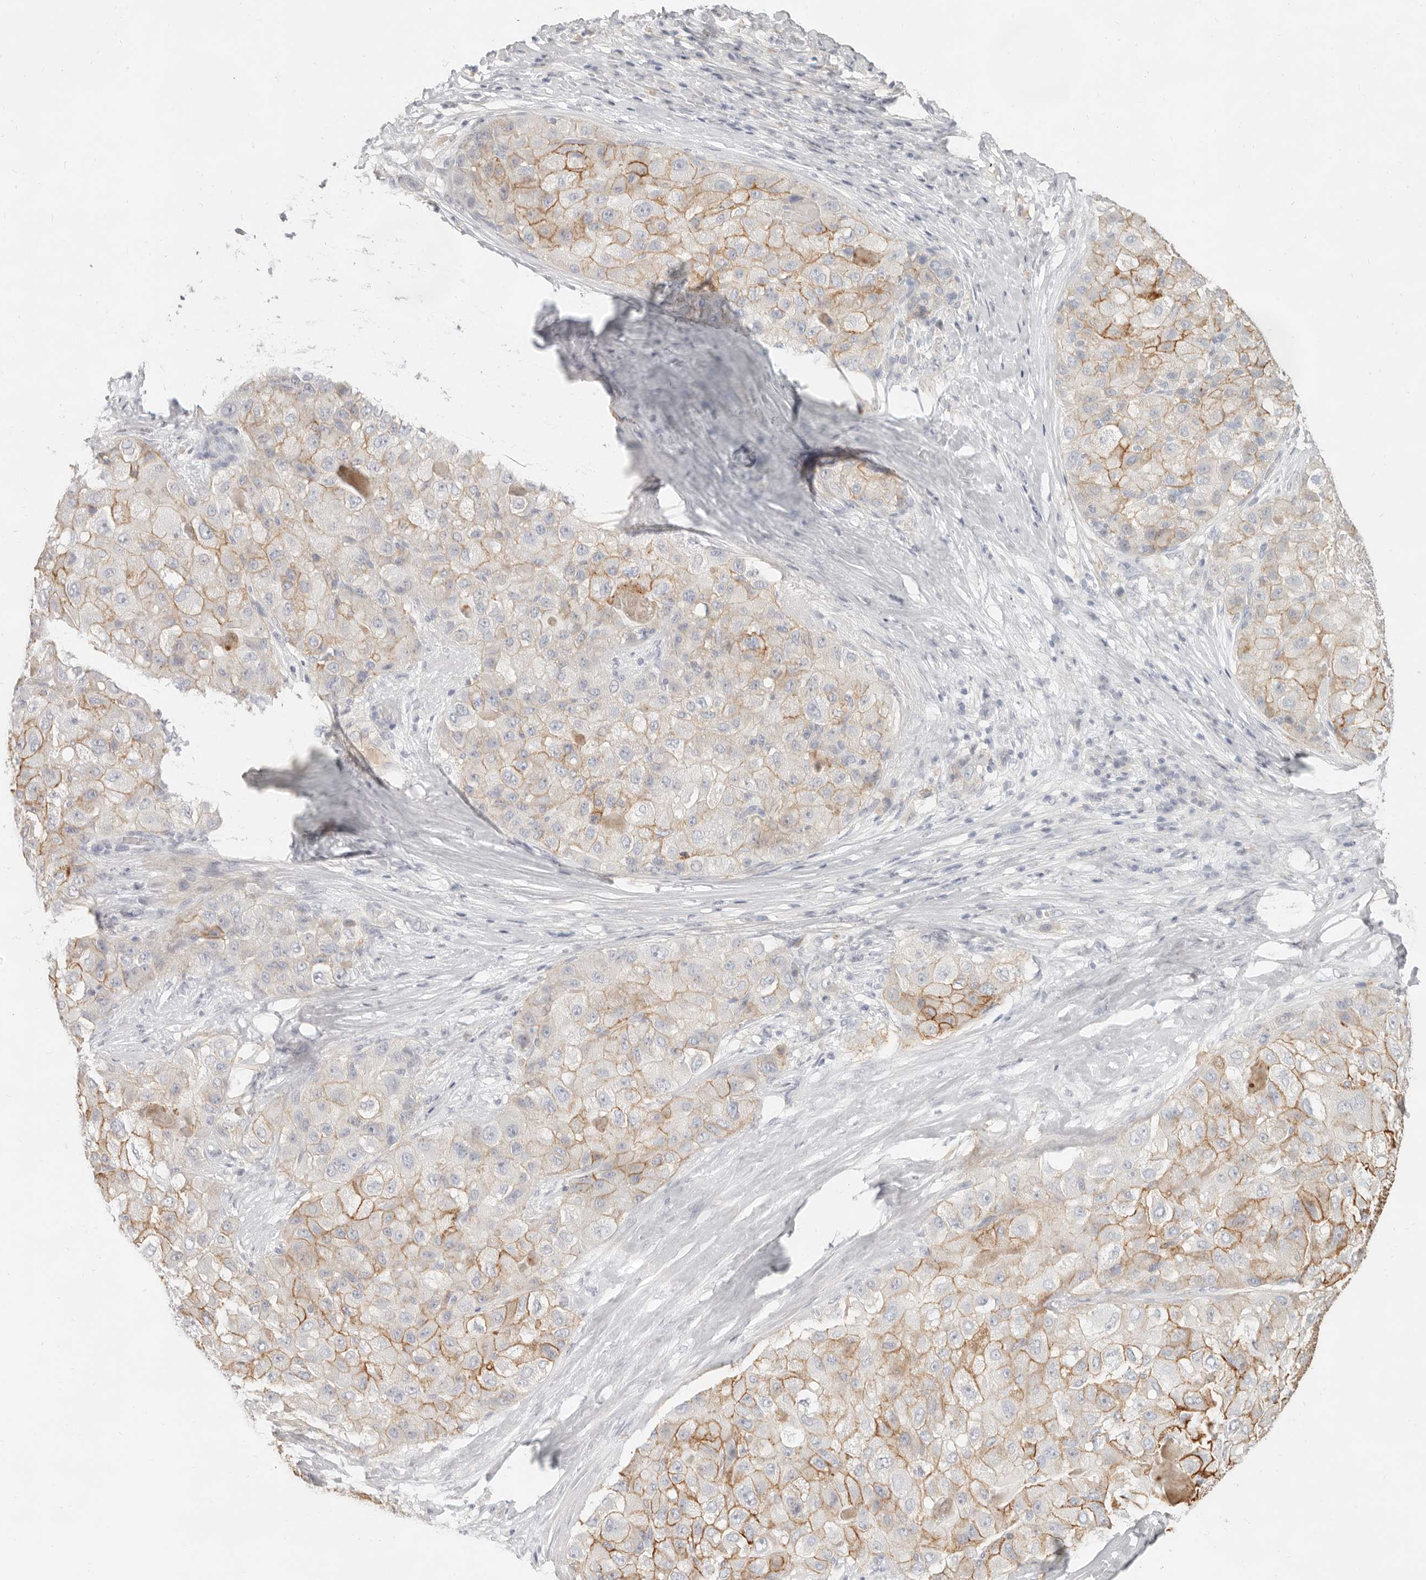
{"staining": {"intensity": "moderate", "quantity": "25%-75%", "location": "cytoplasmic/membranous"}, "tissue": "liver cancer", "cell_type": "Tumor cells", "image_type": "cancer", "snomed": [{"axis": "morphology", "description": "Carcinoma, Hepatocellular, NOS"}, {"axis": "topography", "description": "Liver"}], "caption": "IHC micrograph of neoplastic tissue: human liver cancer (hepatocellular carcinoma) stained using IHC shows medium levels of moderate protein expression localized specifically in the cytoplasmic/membranous of tumor cells, appearing as a cytoplasmic/membranous brown color.", "gene": "EPCAM", "patient": {"sex": "male", "age": 80}}